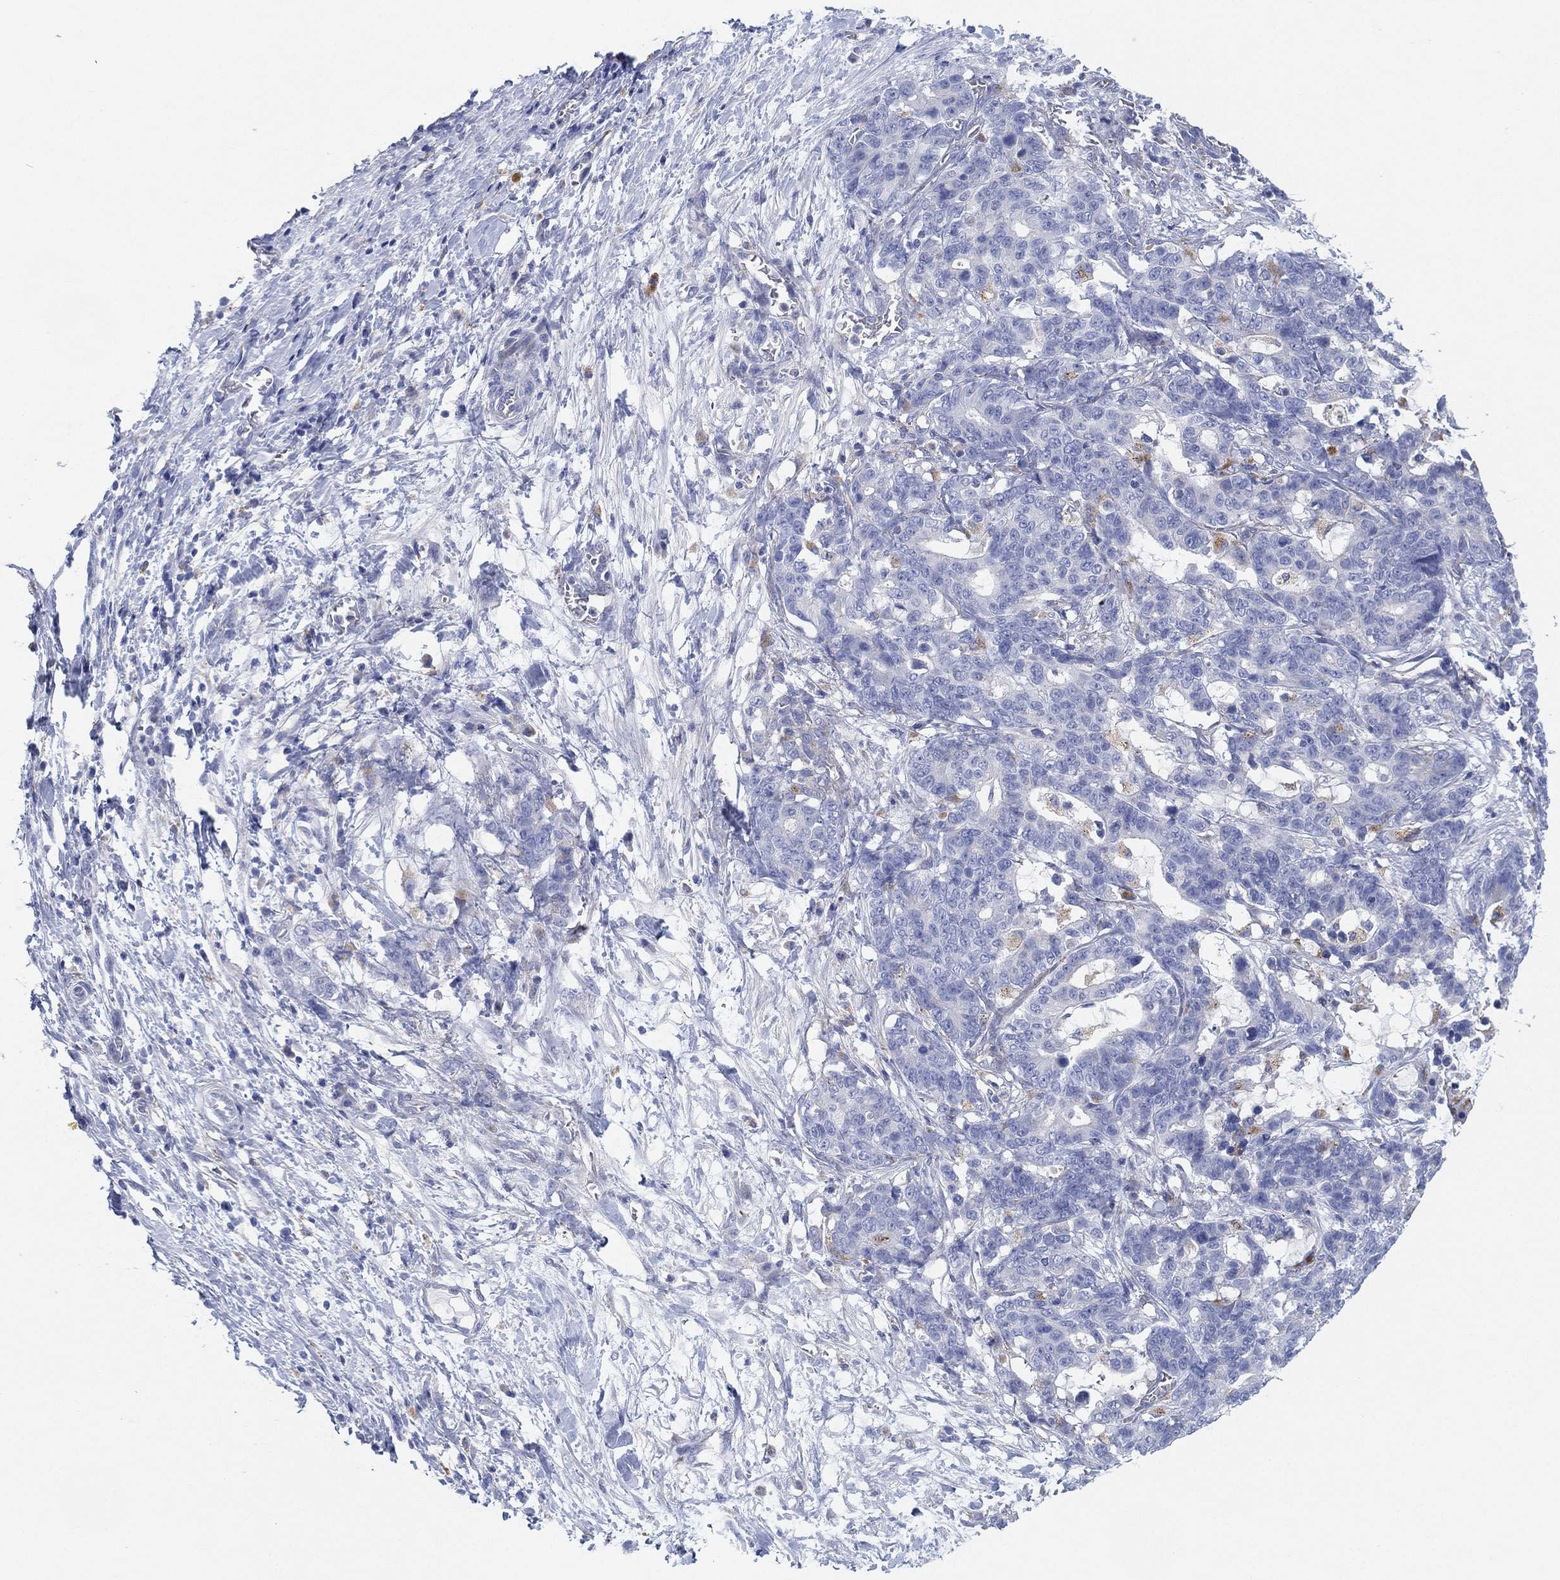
{"staining": {"intensity": "negative", "quantity": "none", "location": "none"}, "tissue": "stomach cancer", "cell_type": "Tumor cells", "image_type": "cancer", "snomed": [{"axis": "morphology", "description": "Normal tissue, NOS"}, {"axis": "morphology", "description": "Adenocarcinoma, NOS"}, {"axis": "topography", "description": "Stomach"}], "caption": "Image shows no significant protein positivity in tumor cells of stomach cancer (adenocarcinoma).", "gene": "GALNS", "patient": {"sex": "female", "age": 64}}